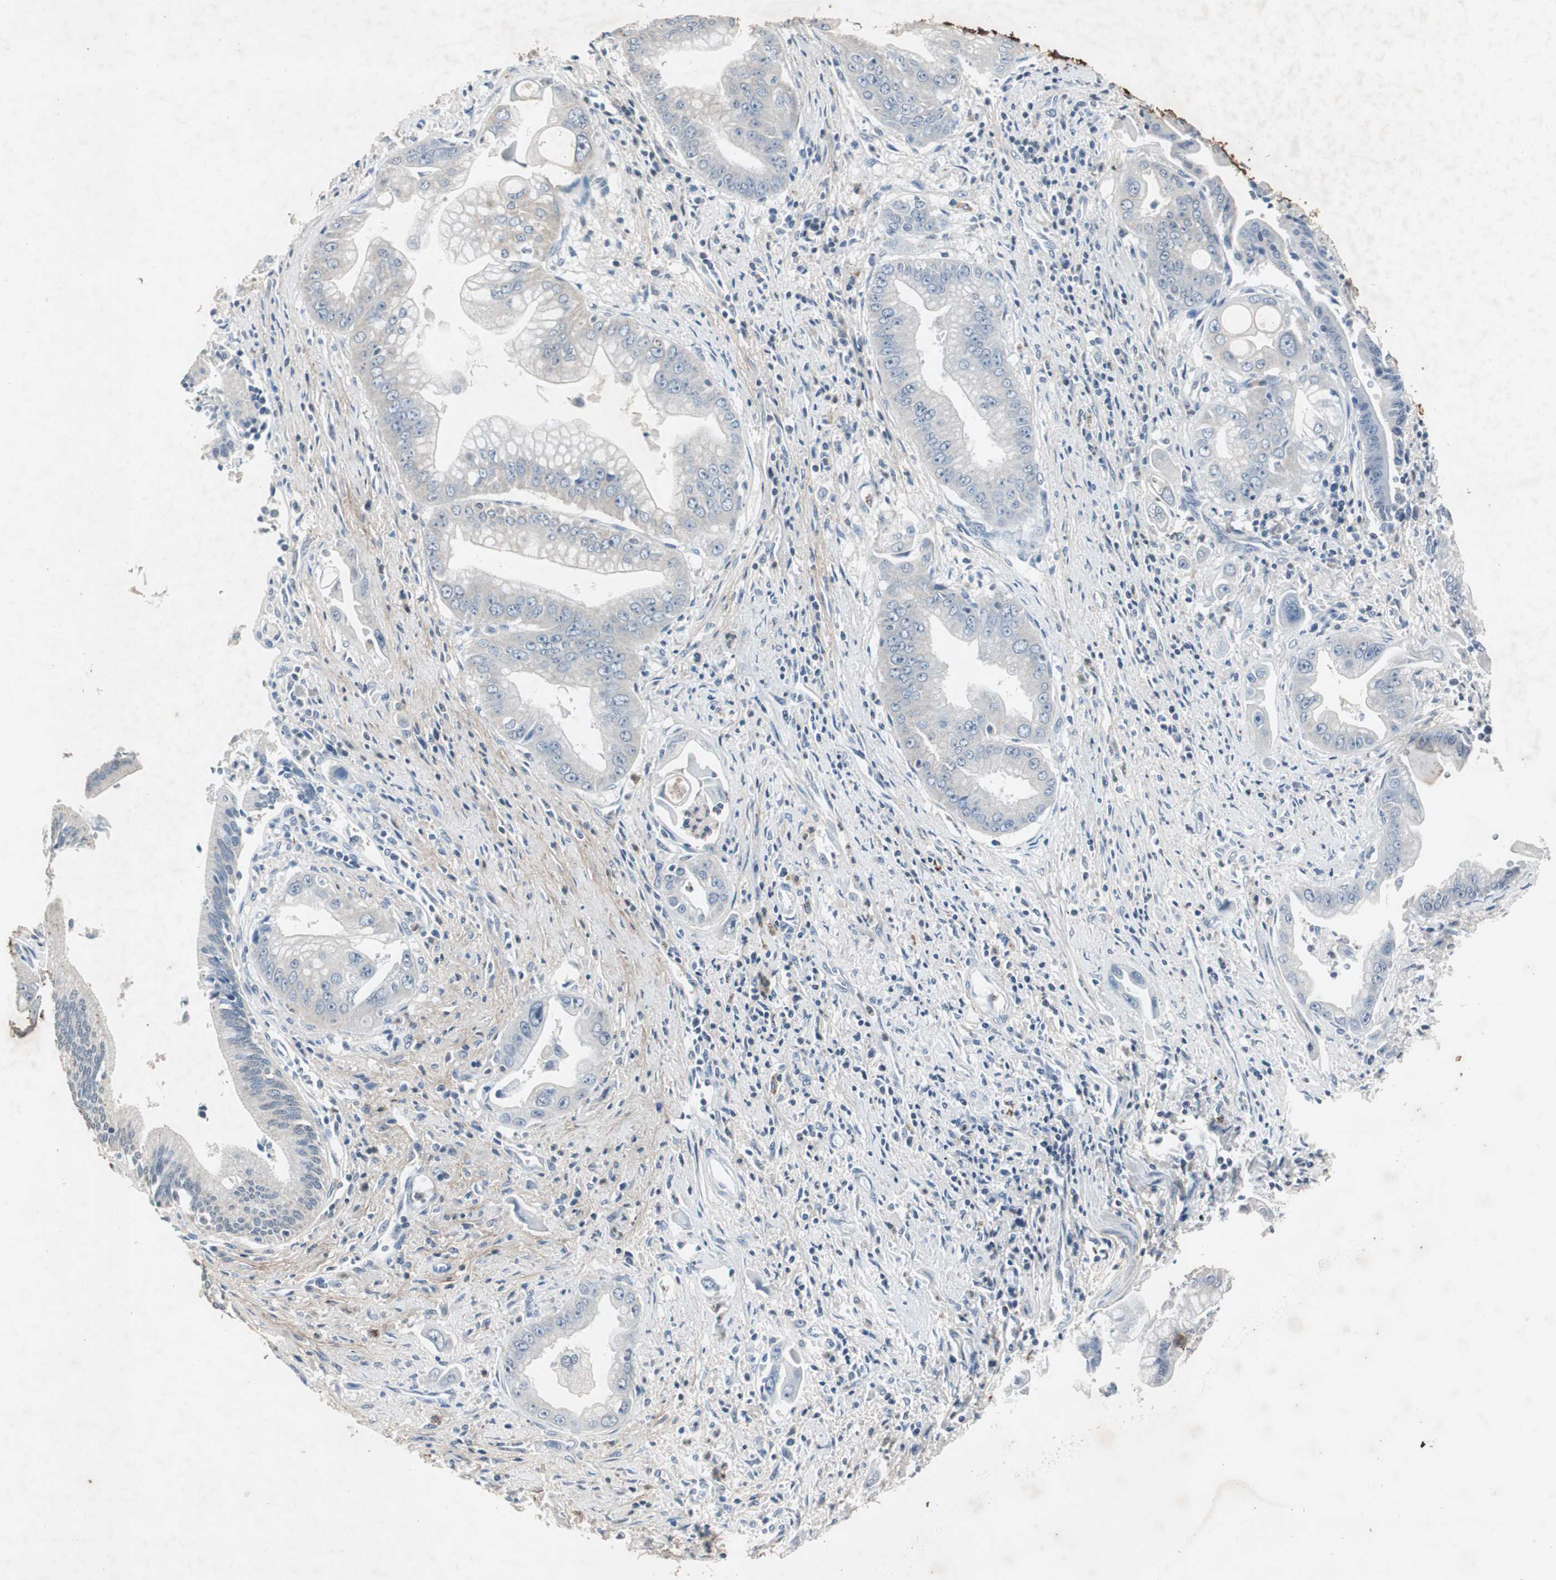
{"staining": {"intensity": "negative", "quantity": "none", "location": "none"}, "tissue": "pancreatic cancer", "cell_type": "Tumor cells", "image_type": "cancer", "snomed": [{"axis": "morphology", "description": "Adenocarcinoma, NOS"}, {"axis": "topography", "description": "Pancreas"}], "caption": "This image is of pancreatic cancer (adenocarcinoma) stained with immunohistochemistry (IHC) to label a protein in brown with the nuclei are counter-stained blue. There is no staining in tumor cells.", "gene": "ADNP2", "patient": {"sex": "male", "age": 59}}